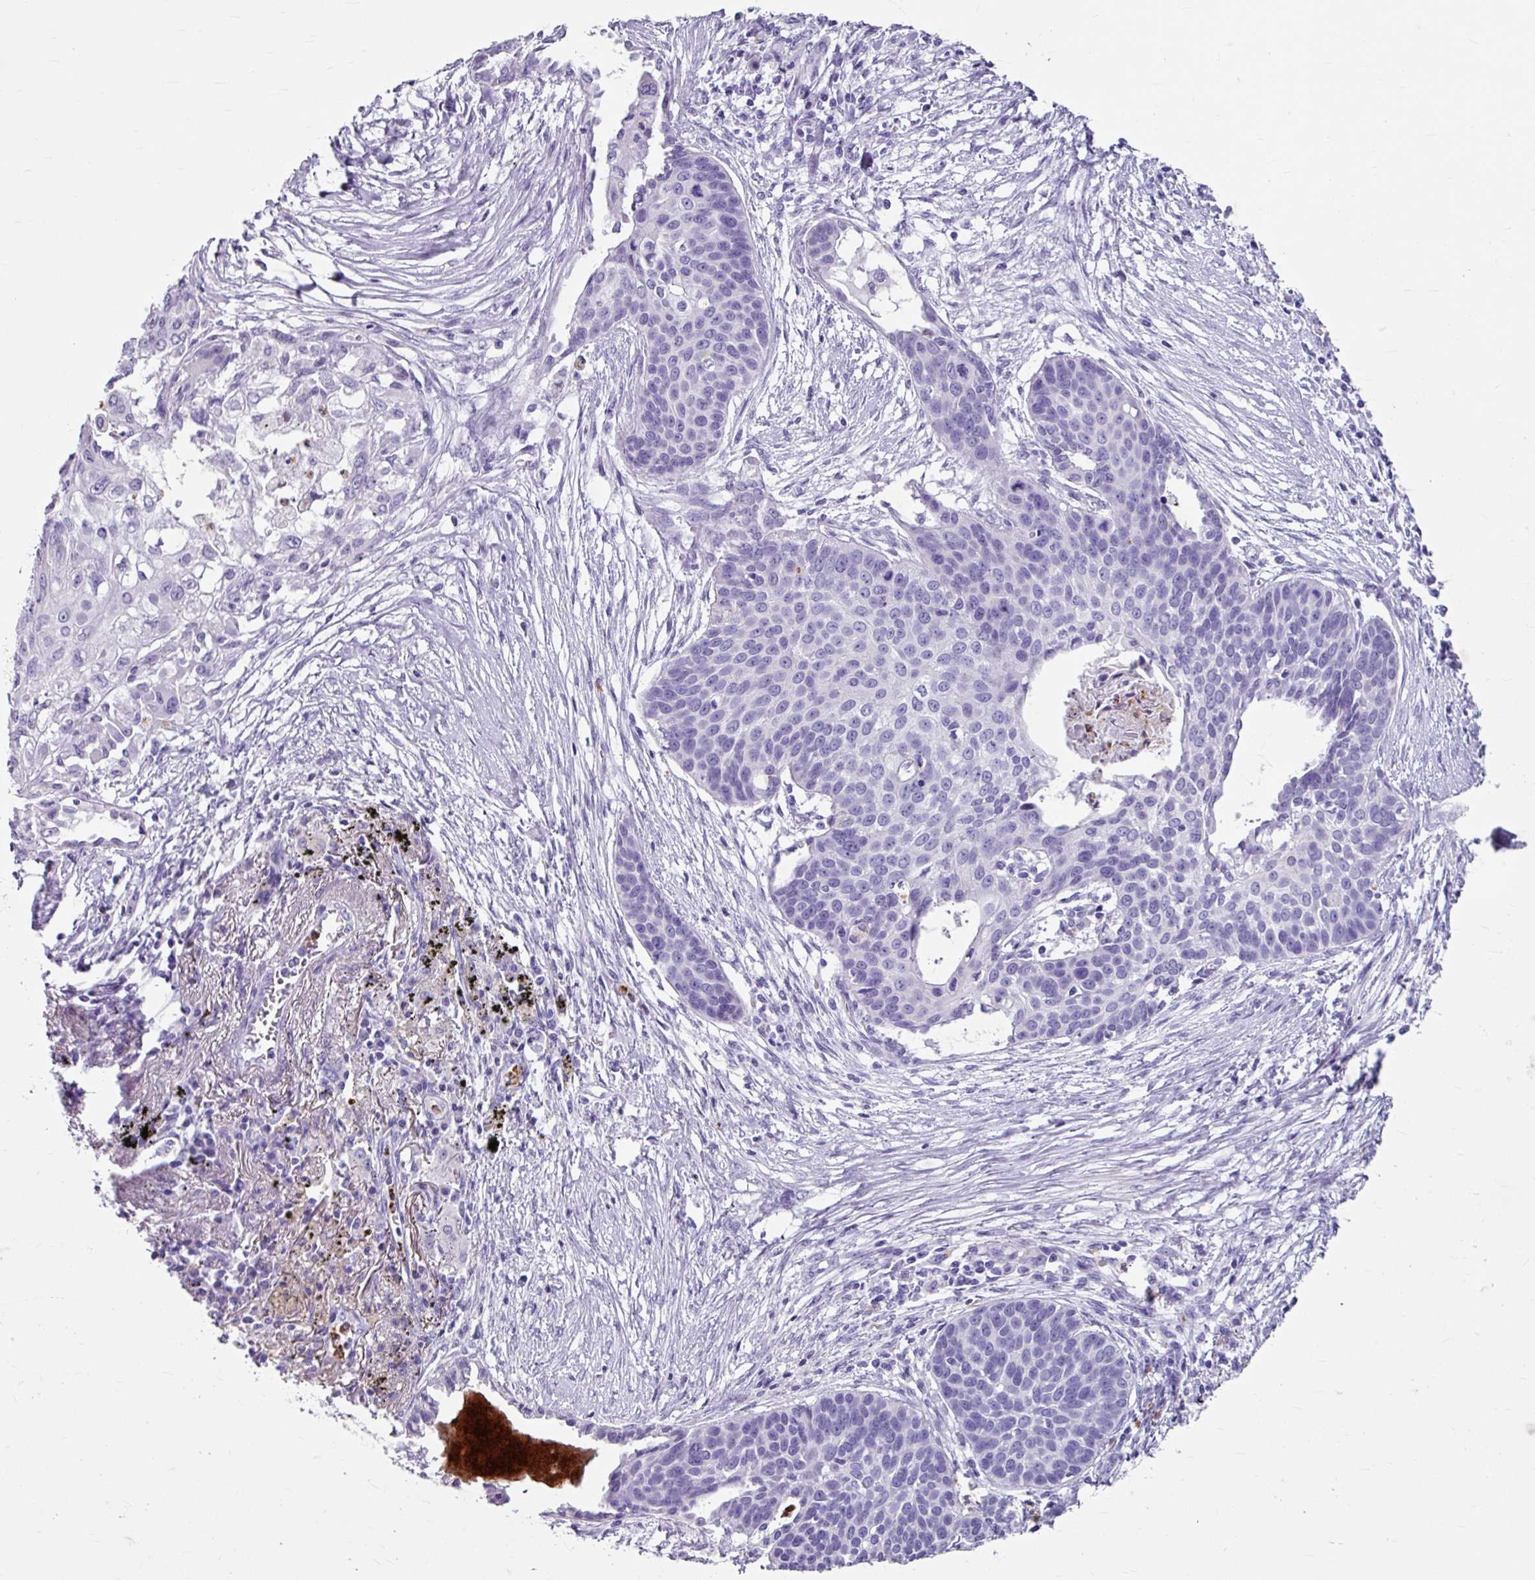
{"staining": {"intensity": "negative", "quantity": "none", "location": "none"}, "tissue": "lung cancer", "cell_type": "Tumor cells", "image_type": "cancer", "snomed": [{"axis": "morphology", "description": "Squamous cell carcinoma, NOS"}, {"axis": "topography", "description": "Lung"}], "caption": "IHC of human lung squamous cell carcinoma demonstrates no staining in tumor cells.", "gene": "ANKRD1", "patient": {"sex": "male", "age": 71}}